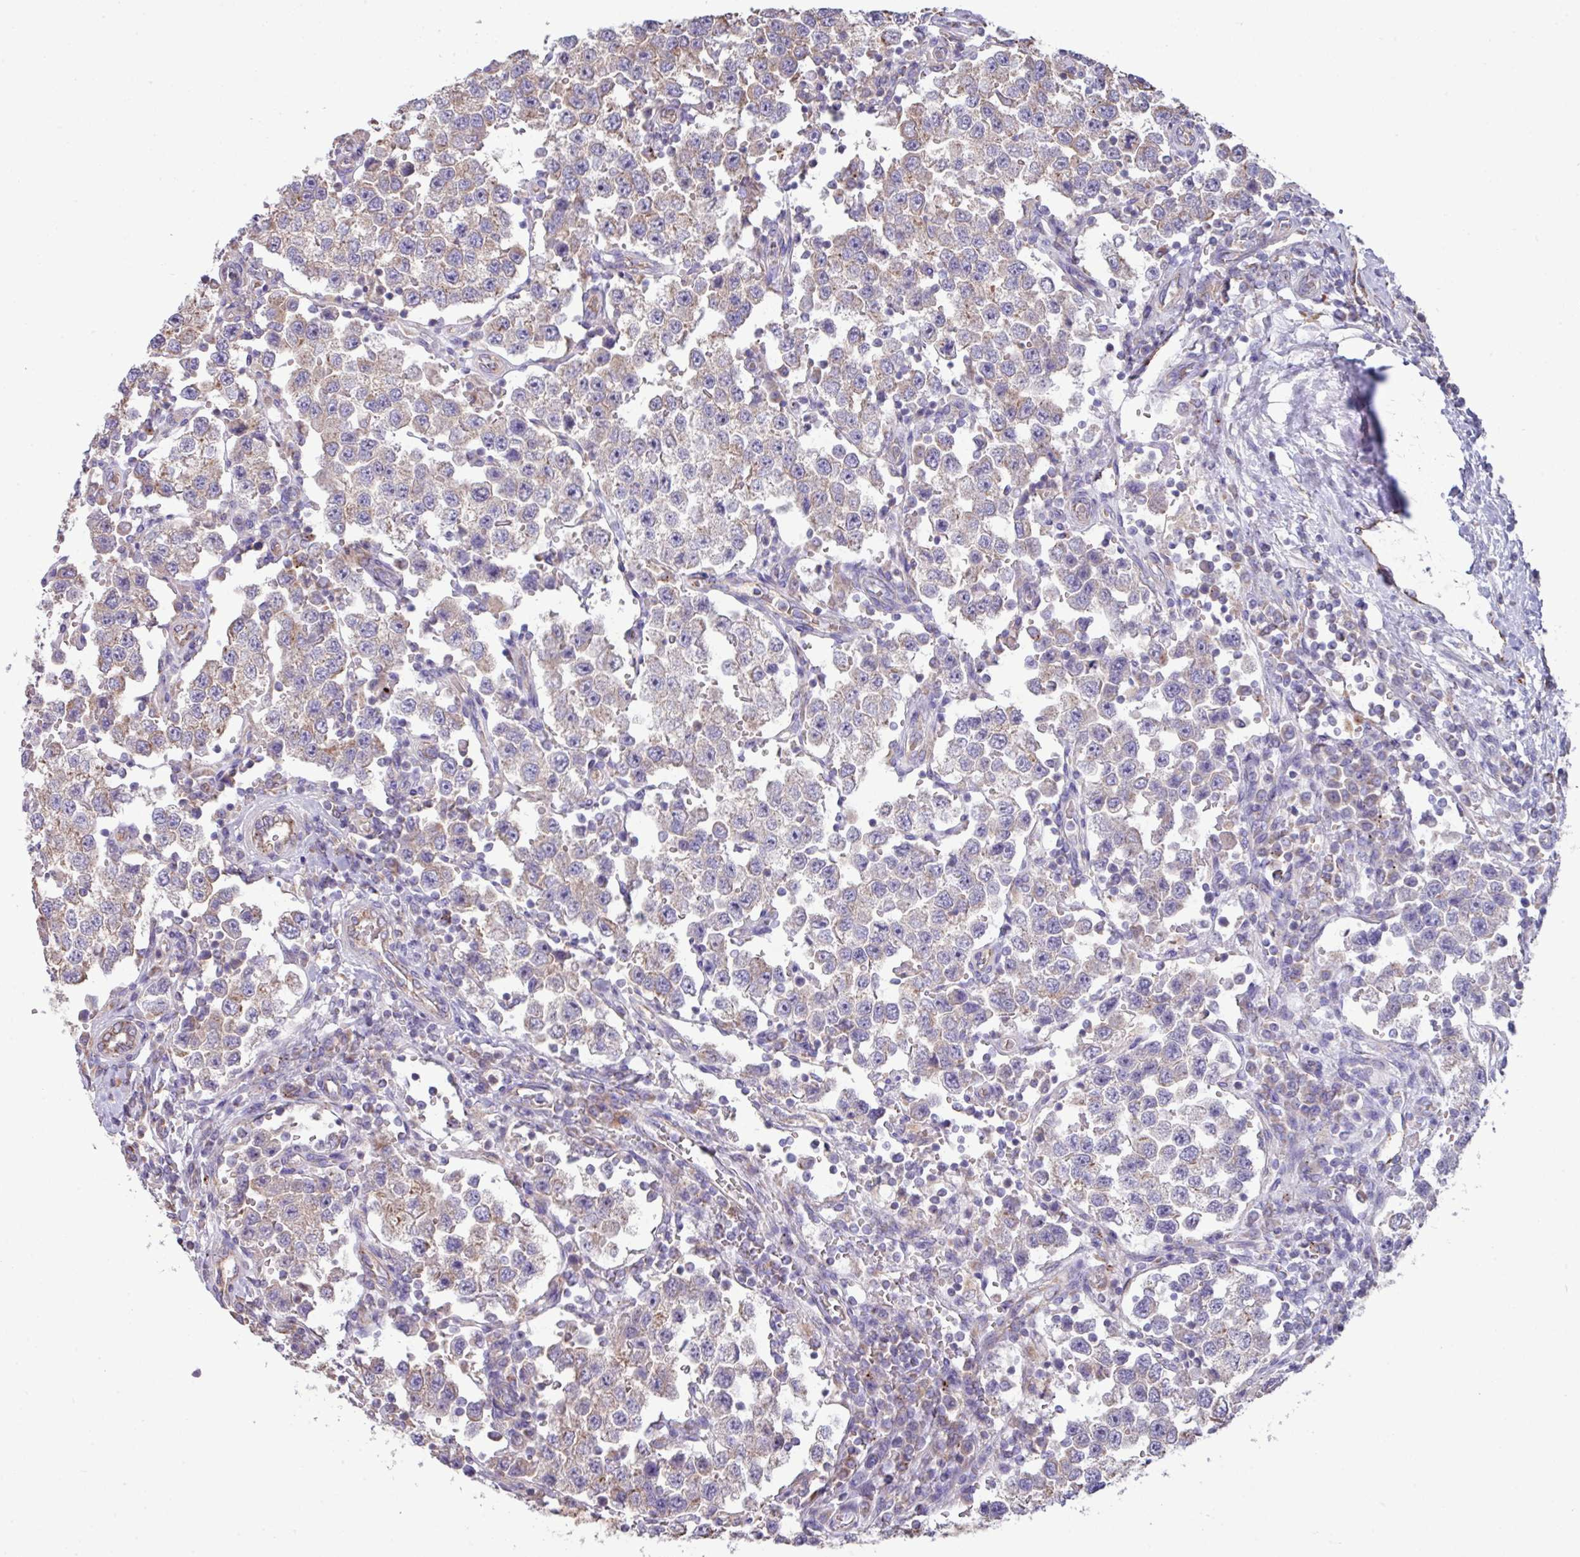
{"staining": {"intensity": "weak", "quantity": "25%-75%", "location": "cytoplasmic/membranous"}, "tissue": "testis cancer", "cell_type": "Tumor cells", "image_type": "cancer", "snomed": [{"axis": "morphology", "description": "Seminoma, NOS"}, {"axis": "topography", "description": "Testis"}], "caption": "Weak cytoplasmic/membranous protein staining is seen in approximately 25%-75% of tumor cells in seminoma (testis). (IHC, brightfield microscopy, high magnification).", "gene": "PPM1J", "patient": {"sex": "male", "age": 37}}